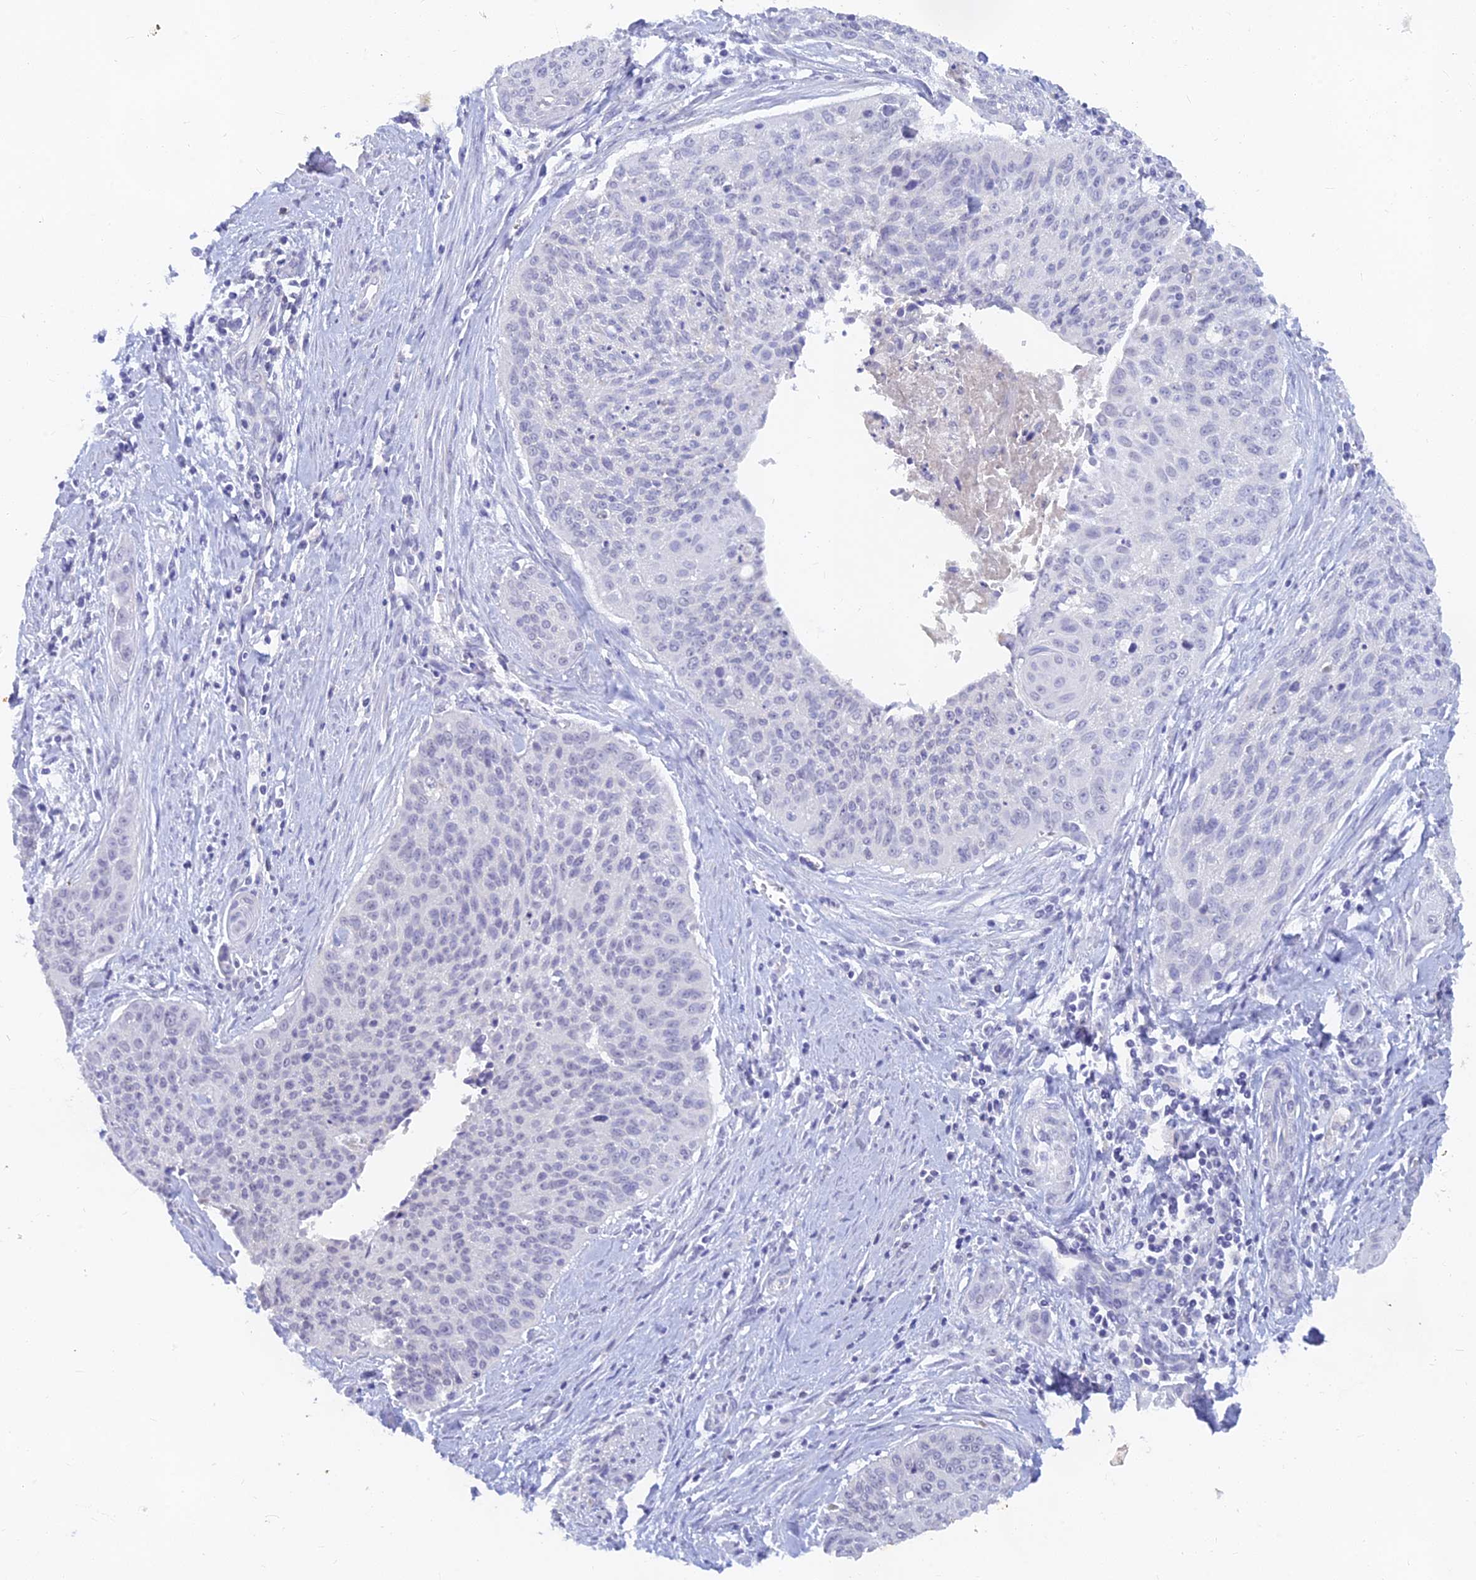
{"staining": {"intensity": "negative", "quantity": "none", "location": "none"}, "tissue": "cervical cancer", "cell_type": "Tumor cells", "image_type": "cancer", "snomed": [{"axis": "morphology", "description": "Squamous cell carcinoma, NOS"}, {"axis": "topography", "description": "Cervix"}], "caption": "Immunohistochemistry image of neoplastic tissue: human squamous cell carcinoma (cervical) stained with DAB shows no significant protein staining in tumor cells.", "gene": "LRIF1", "patient": {"sex": "female", "age": 55}}